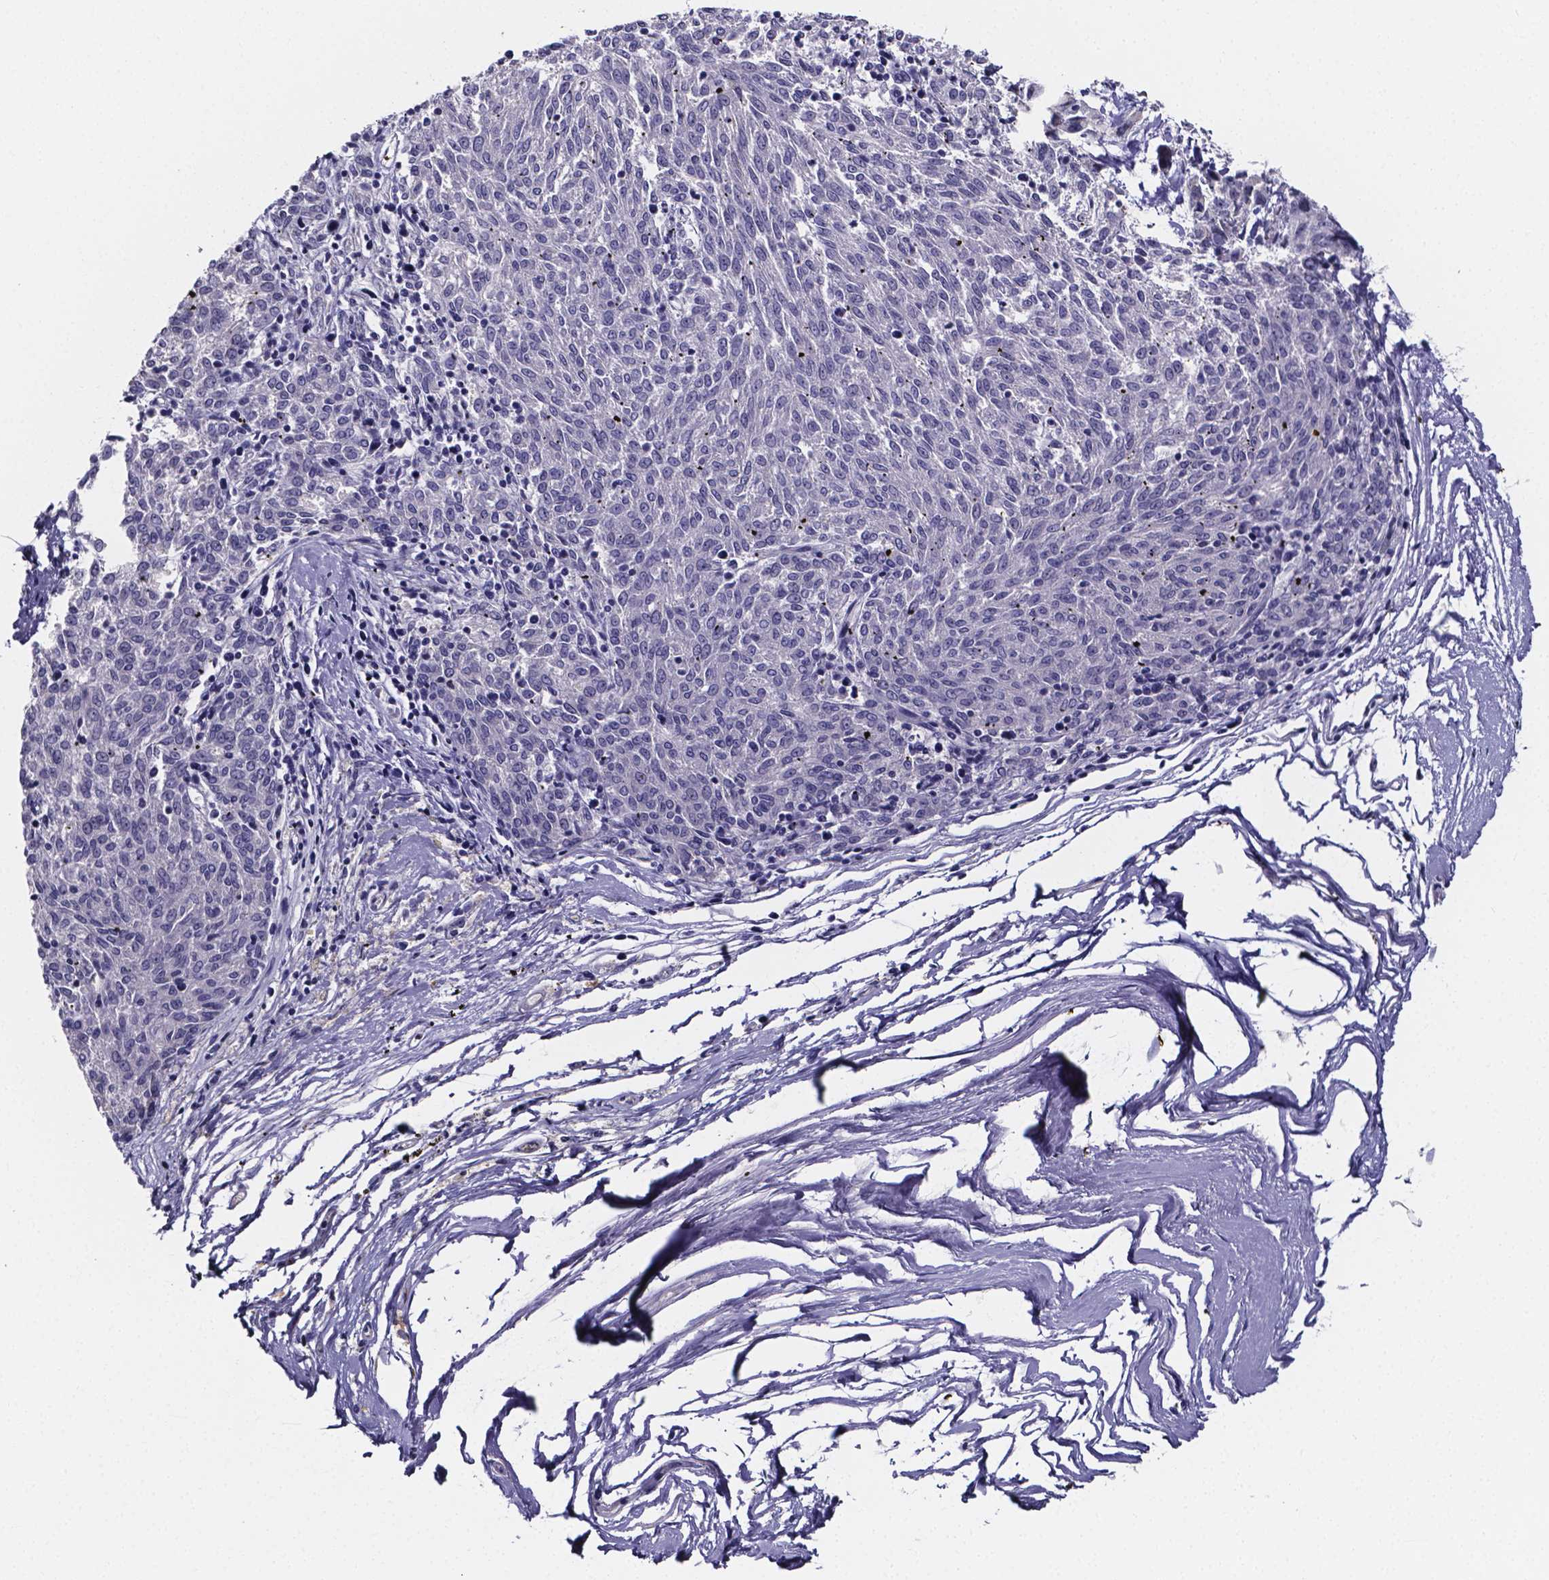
{"staining": {"intensity": "negative", "quantity": "none", "location": "none"}, "tissue": "melanoma", "cell_type": "Tumor cells", "image_type": "cancer", "snomed": [{"axis": "morphology", "description": "Malignant melanoma, NOS"}, {"axis": "topography", "description": "Skin"}], "caption": "DAB (3,3'-diaminobenzidine) immunohistochemical staining of human malignant melanoma displays no significant staining in tumor cells.", "gene": "IZUMO1", "patient": {"sex": "female", "age": 72}}